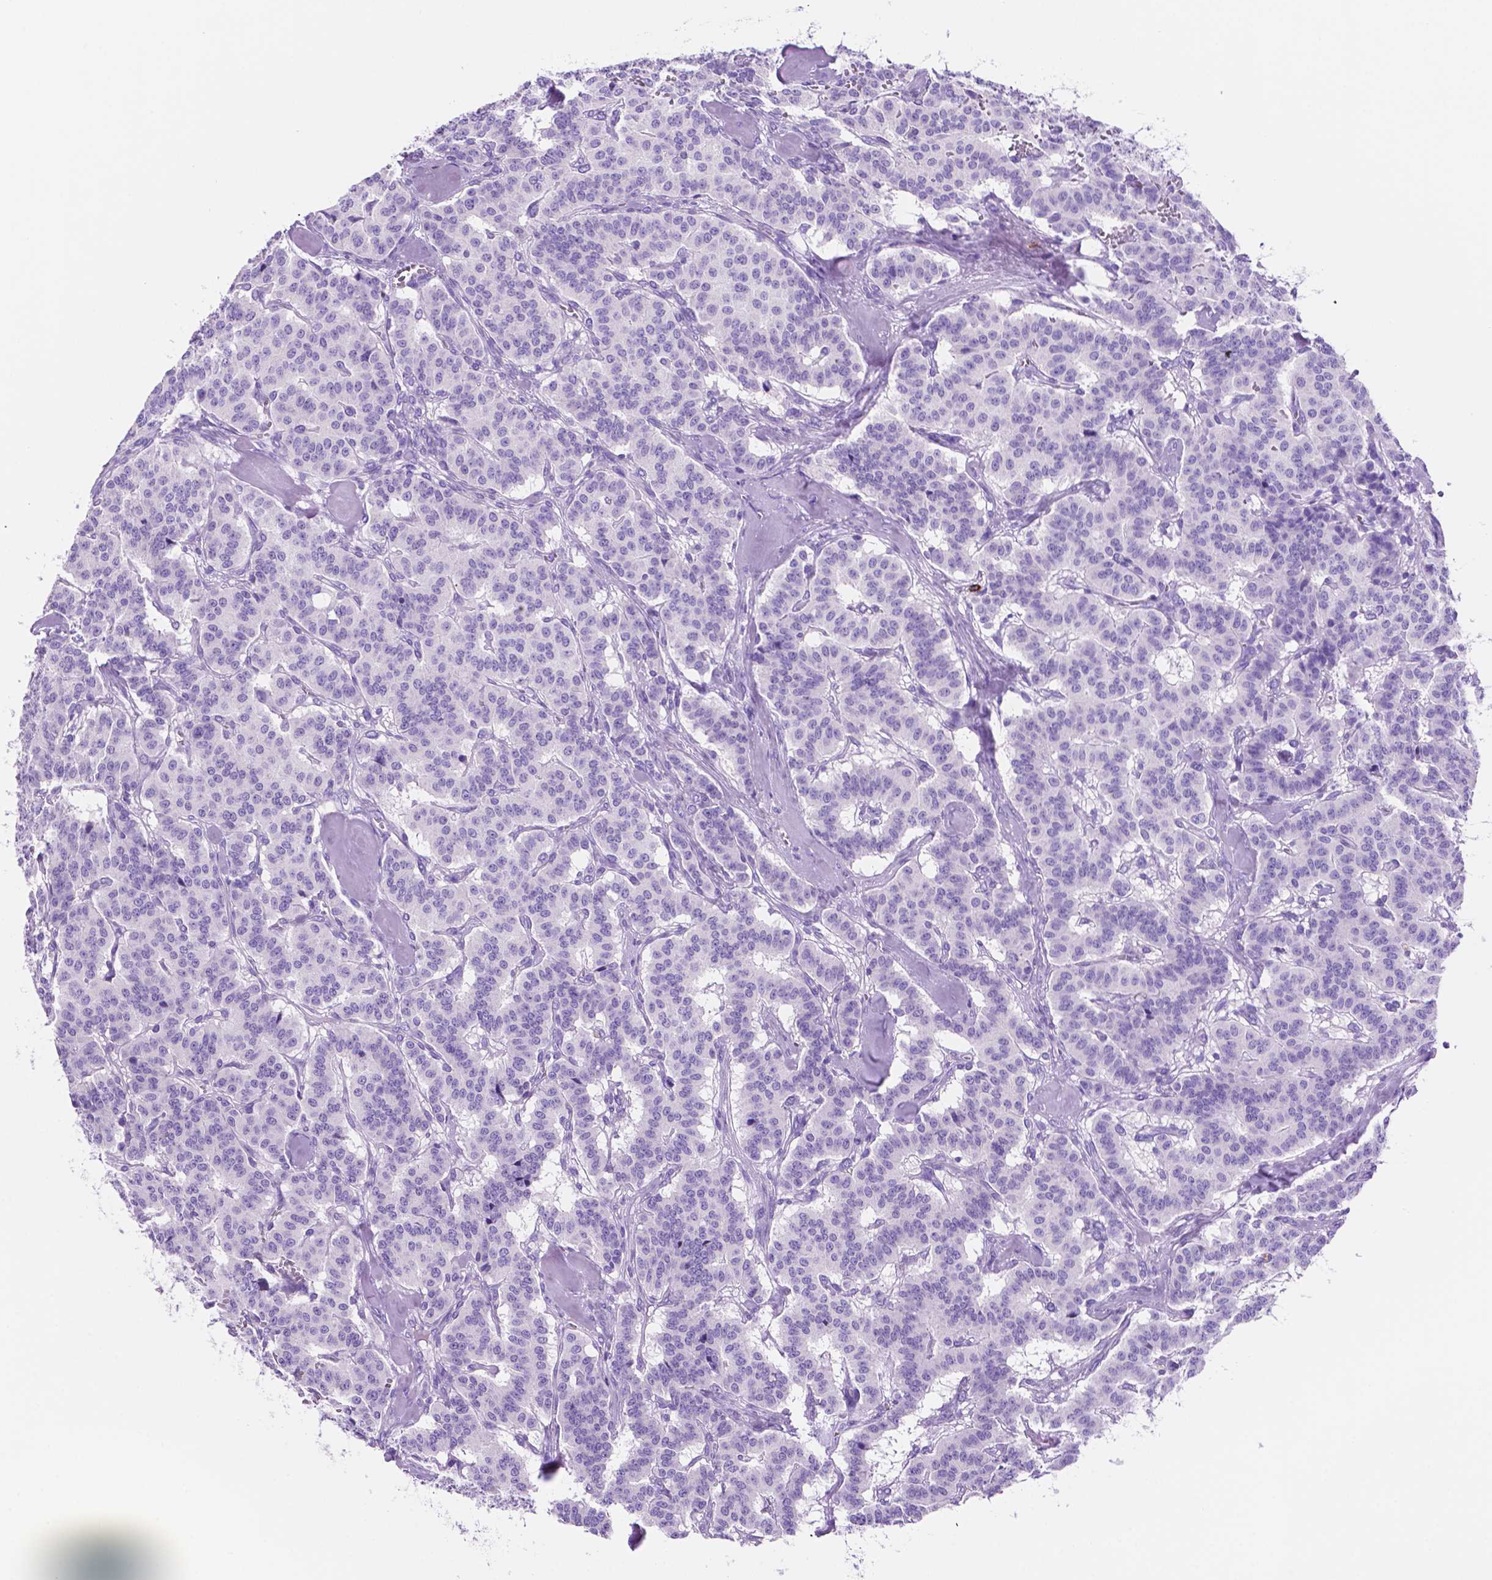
{"staining": {"intensity": "negative", "quantity": "none", "location": "none"}, "tissue": "carcinoid", "cell_type": "Tumor cells", "image_type": "cancer", "snomed": [{"axis": "morphology", "description": "Normal tissue, NOS"}, {"axis": "morphology", "description": "Carcinoid, malignant, NOS"}, {"axis": "topography", "description": "Lung"}], "caption": "Protein analysis of malignant carcinoid demonstrates no significant staining in tumor cells. (Stains: DAB (3,3'-diaminobenzidine) immunohistochemistry with hematoxylin counter stain, Microscopy: brightfield microscopy at high magnification).", "gene": "FOXB2", "patient": {"sex": "female", "age": 46}}